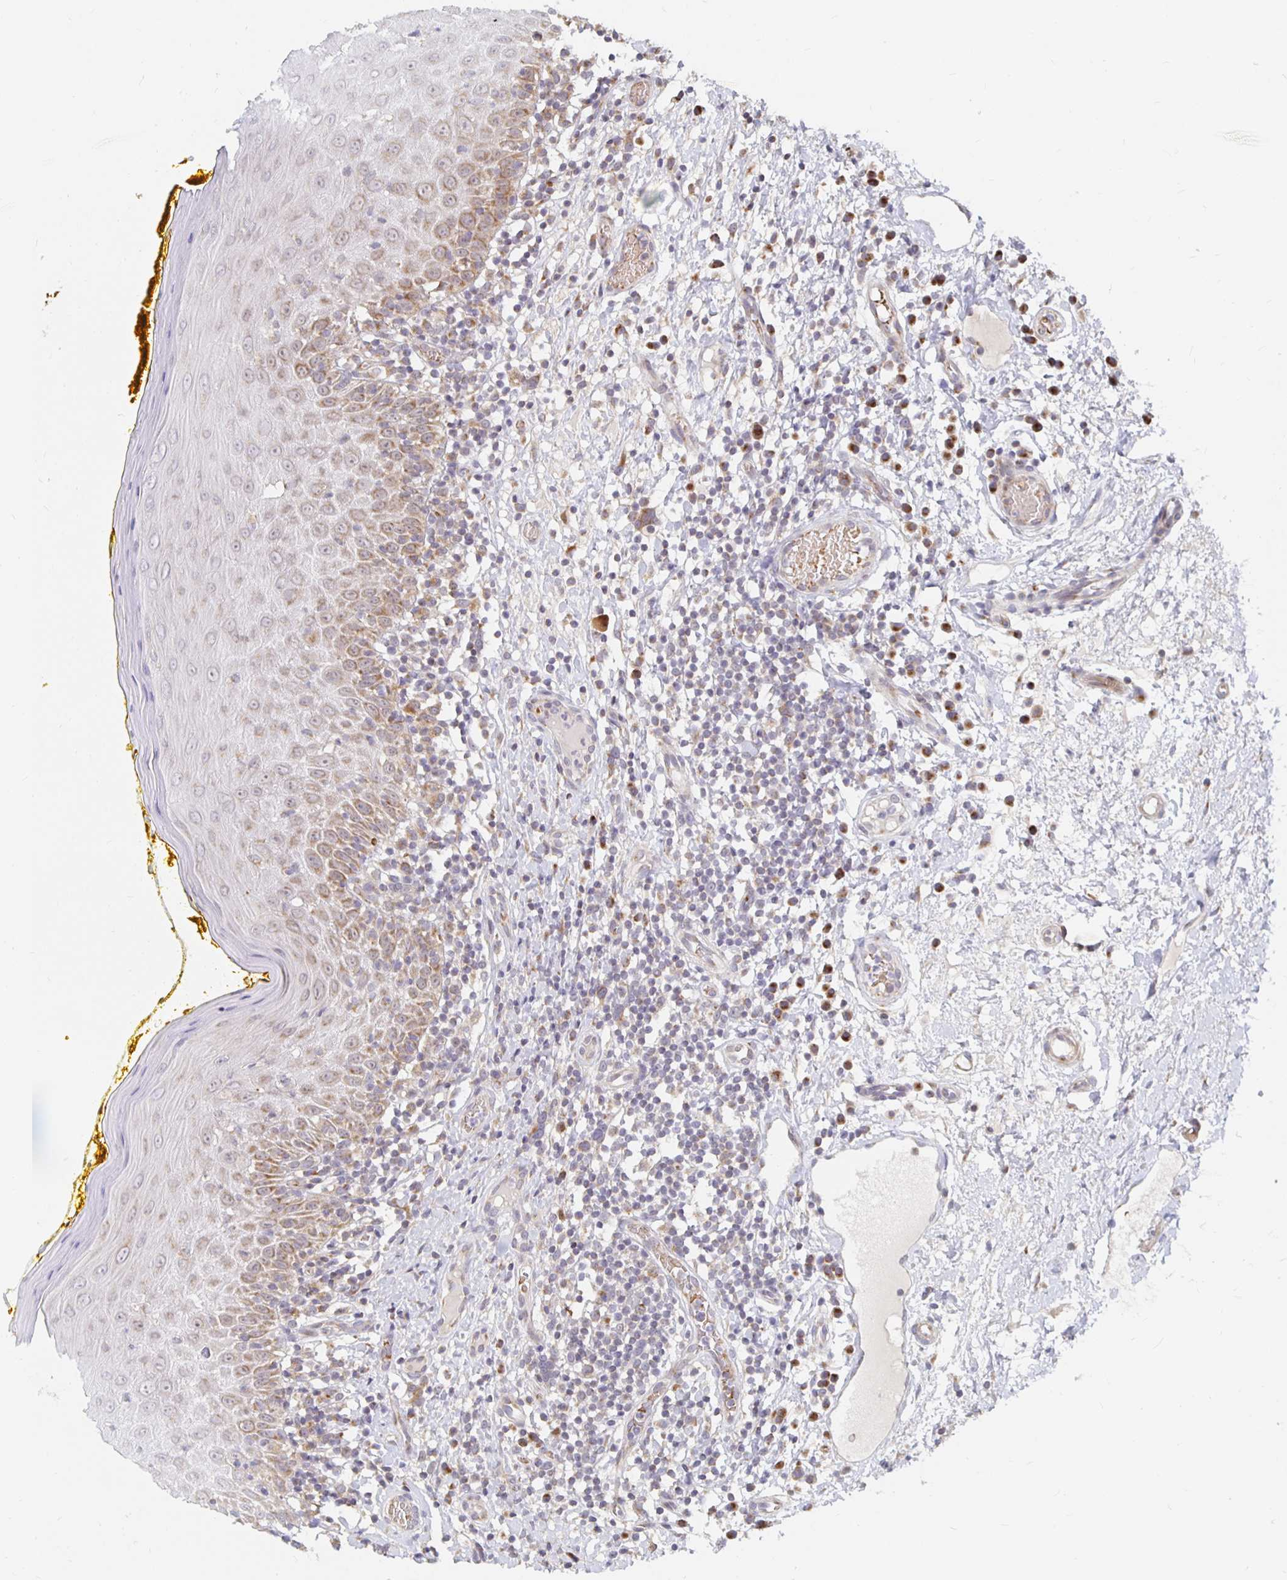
{"staining": {"intensity": "moderate", "quantity": ">75%", "location": "cytoplasmic/membranous"}, "tissue": "oral mucosa", "cell_type": "Squamous epithelial cells", "image_type": "normal", "snomed": [{"axis": "morphology", "description": "Normal tissue, NOS"}, {"axis": "topography", "description": "Oral tissue"}, {"axis": "topography", "description": "Tounge, NOS"}], "caption": "High-magnification brightfield microscopy of benign oral mucosa stained with DAB (brown) and counterstained with hematoxylin (blue). squamous epithelial cells exhibit moderate cytoplasmic/membranous positivity is appreciated in approximately>75% of cells.", "gene": "MRPL28", "patient": {"sex": "female", "age": 58}}